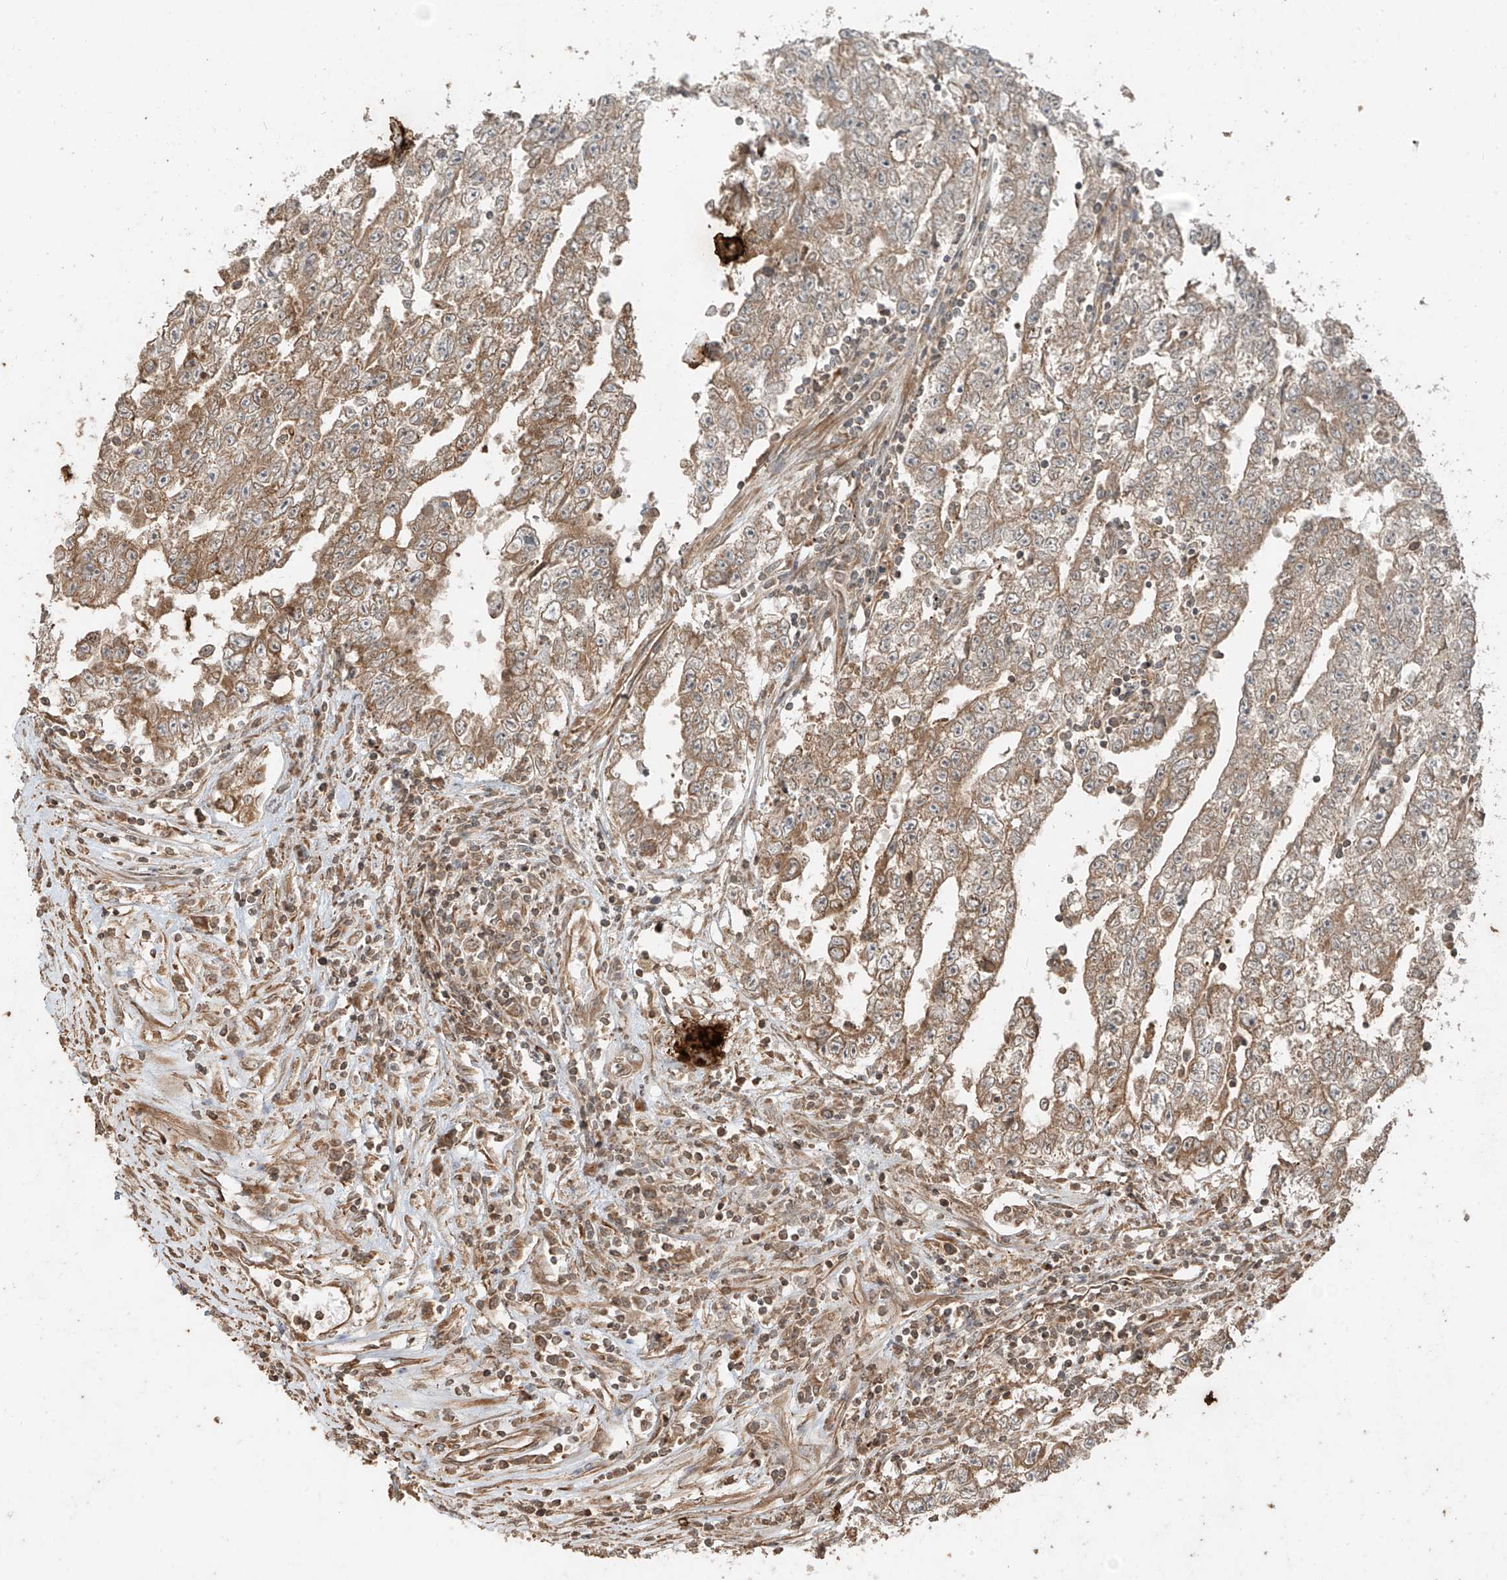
{"staining": {"intensity": "moderate", "quantity": ">75%", "location": "cytoplasmic/membranous"}, "tissue": "testis cancer", "cell_type": "Tumor cells", "image_type": "cancer", "snomed": [{"axis": "morphology", "description": "Carcinoma, Embryonal, NOS"}, {"axis": "topography", "description": "Testis"}], "caption": "A photomicrograph showing moderate cytoplasmic/membranous staining in approximately >75% of tumor cells in testis embryonal carcinoma, as visualized by brown immunohistochemical staining.", "gene": "ANKZF1", "patient": {"sex": "male", "age": 25}}